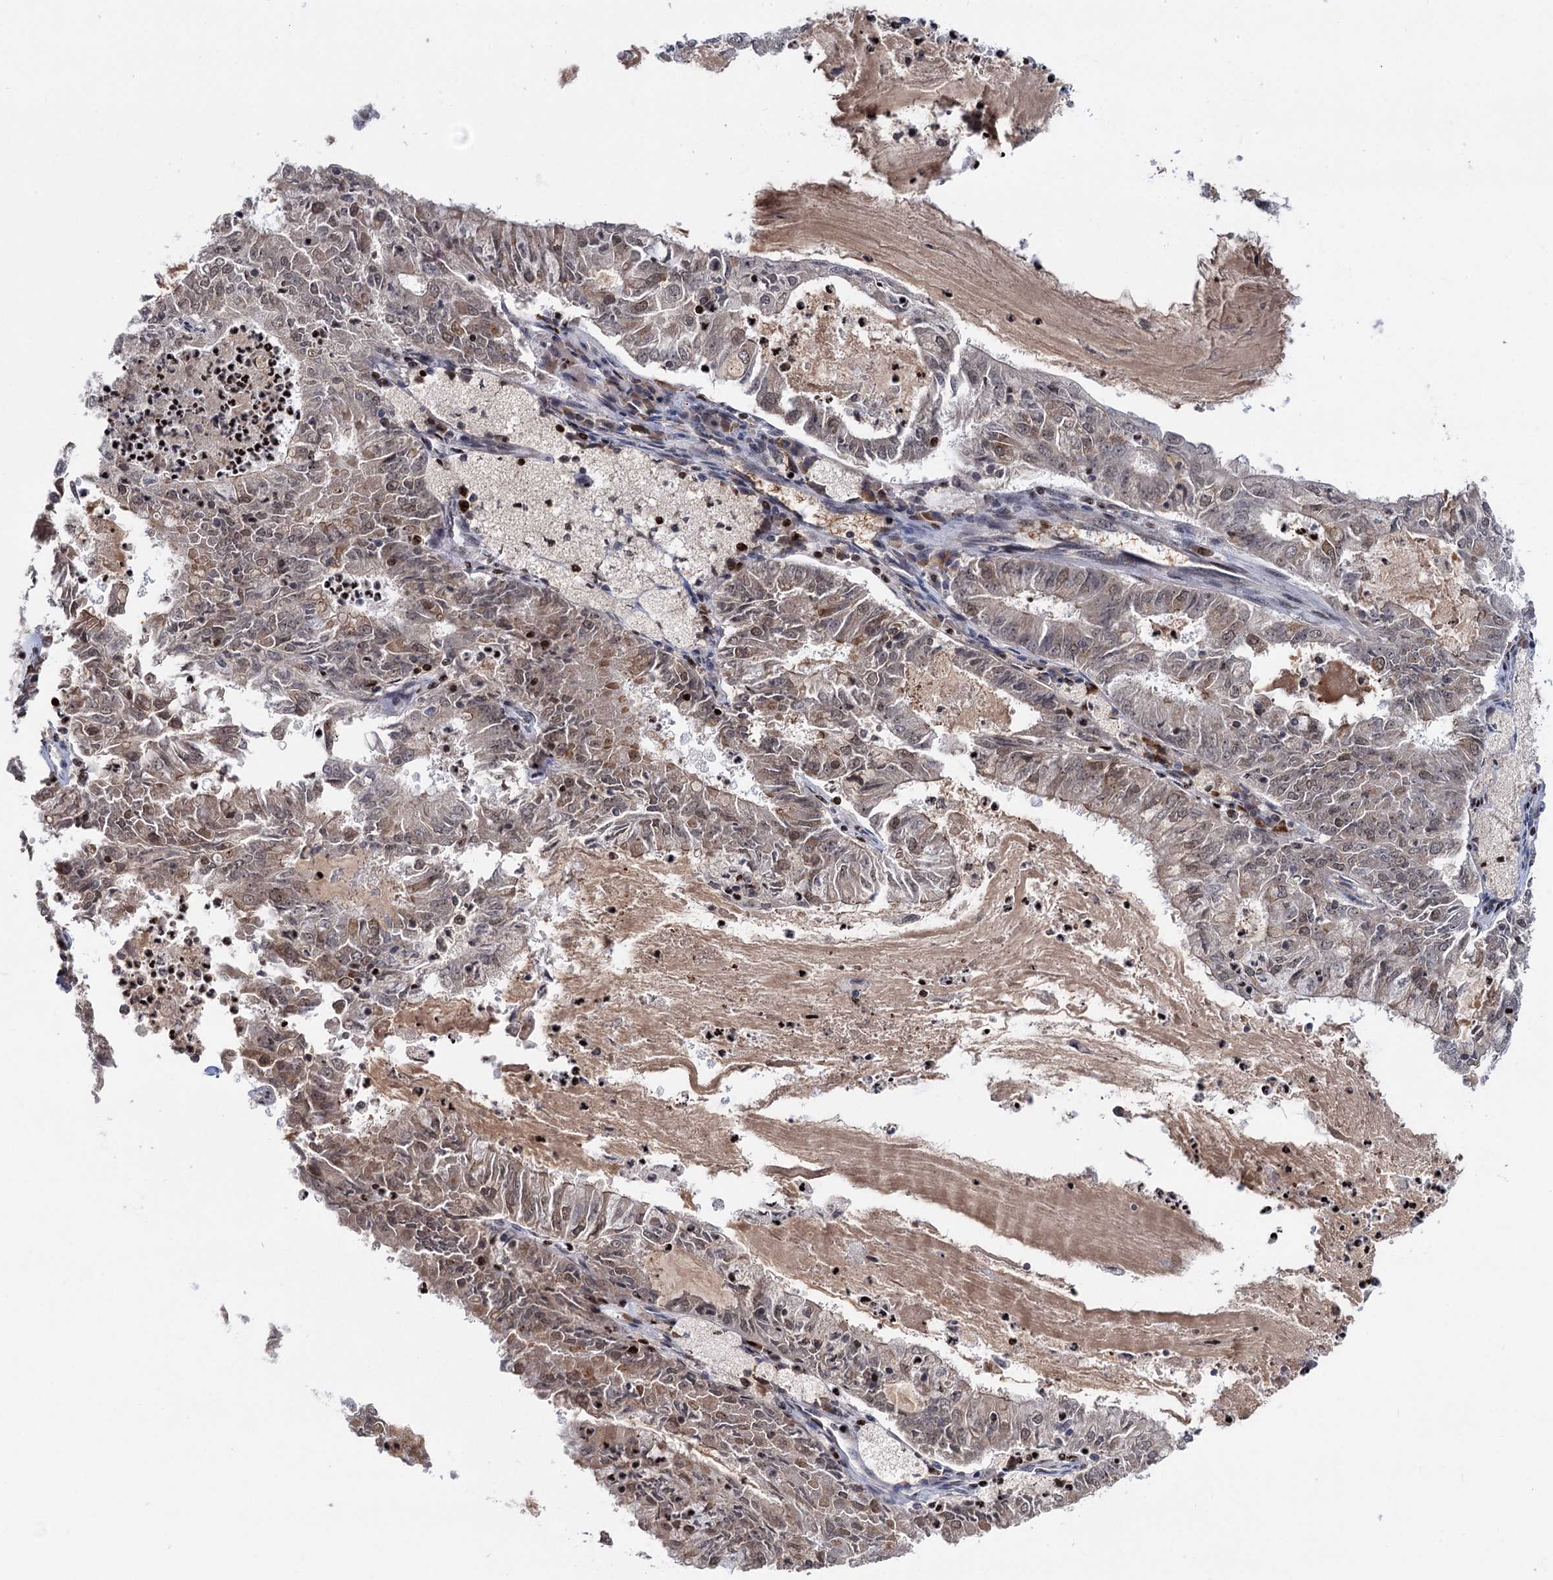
{"staining": {"intensity": "weak", "quantity": "<25%", "location": "nuclear"}, "tissue": "endometrial cancer", "cell_type": "Tumor cells", "image_type": "cancer", "snomed": [{"axis": "morphology", "description": "Adenocarcinoma, NOS"}, {"axis": "topography", "description": "Endometrium"}], "caption": "Endometrial cancer (adenocarcinoma) was stained to show a protein in brown. There is no significant staining in tumor cells. (DAB (3,3'-diaminobenzidine) immunohistochemistry (IHC), high magnification).", "gene": "ZCCHC10", "patient": {"sex": "female", "age": 57}}